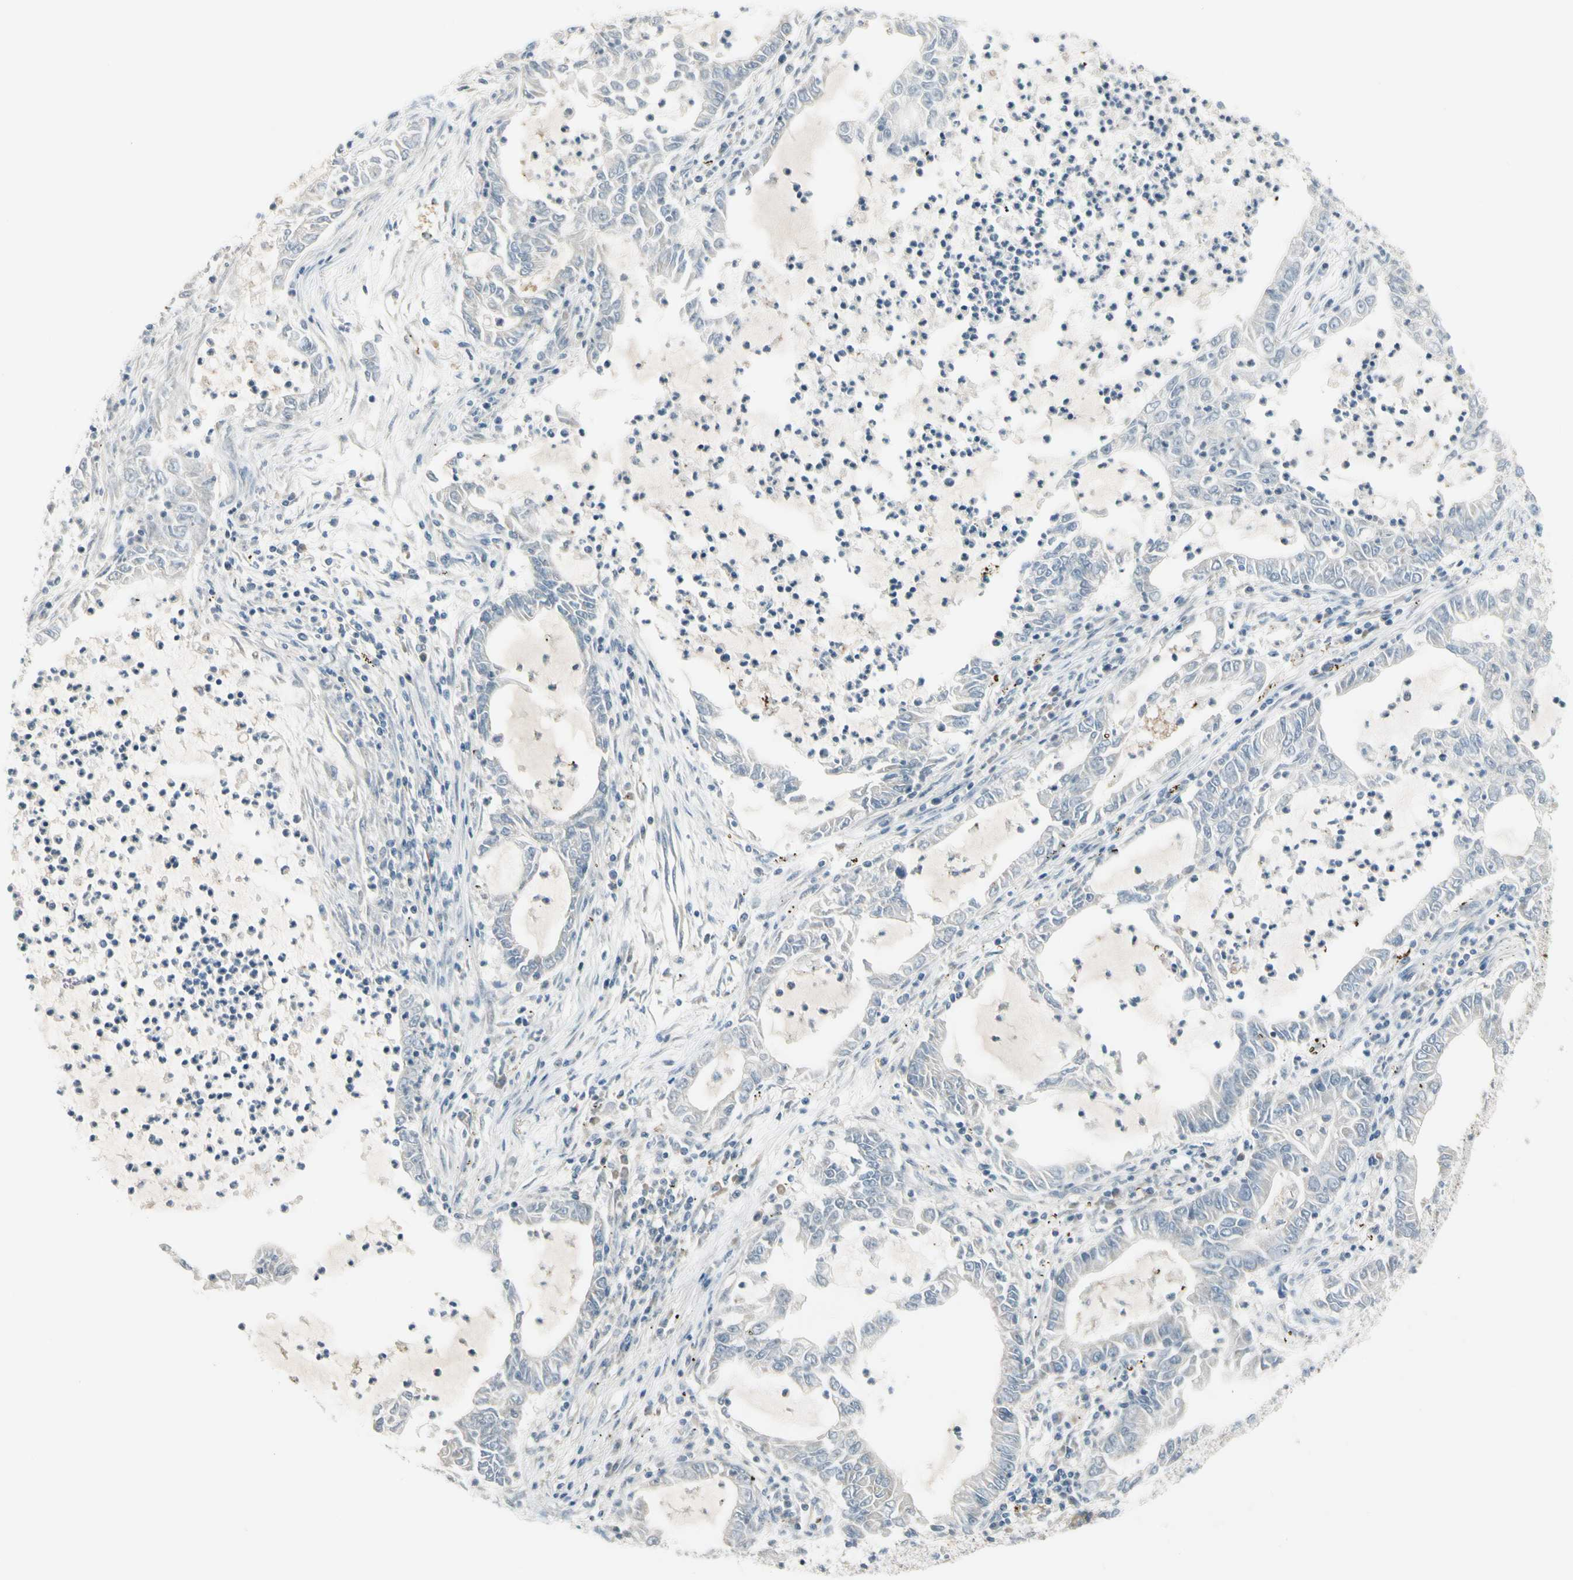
{"staining": {"intensity": "negative", "quantity": "none", "location": "none"}, "tissue": "lung cancer", "cell_type": "Tumor cells", "image_type": "cancer", "snomed": [{"axis": "morphology", "description": "Adenocarcinoma, NOS"}, {"axis": "topography", "description": "Lung"}], "caption": "Tumor cells show no significant protein expression in adenocarcinoma (lung).", "gene": "CYP2E1", "patient": {"sex": "female", "age": 51}}